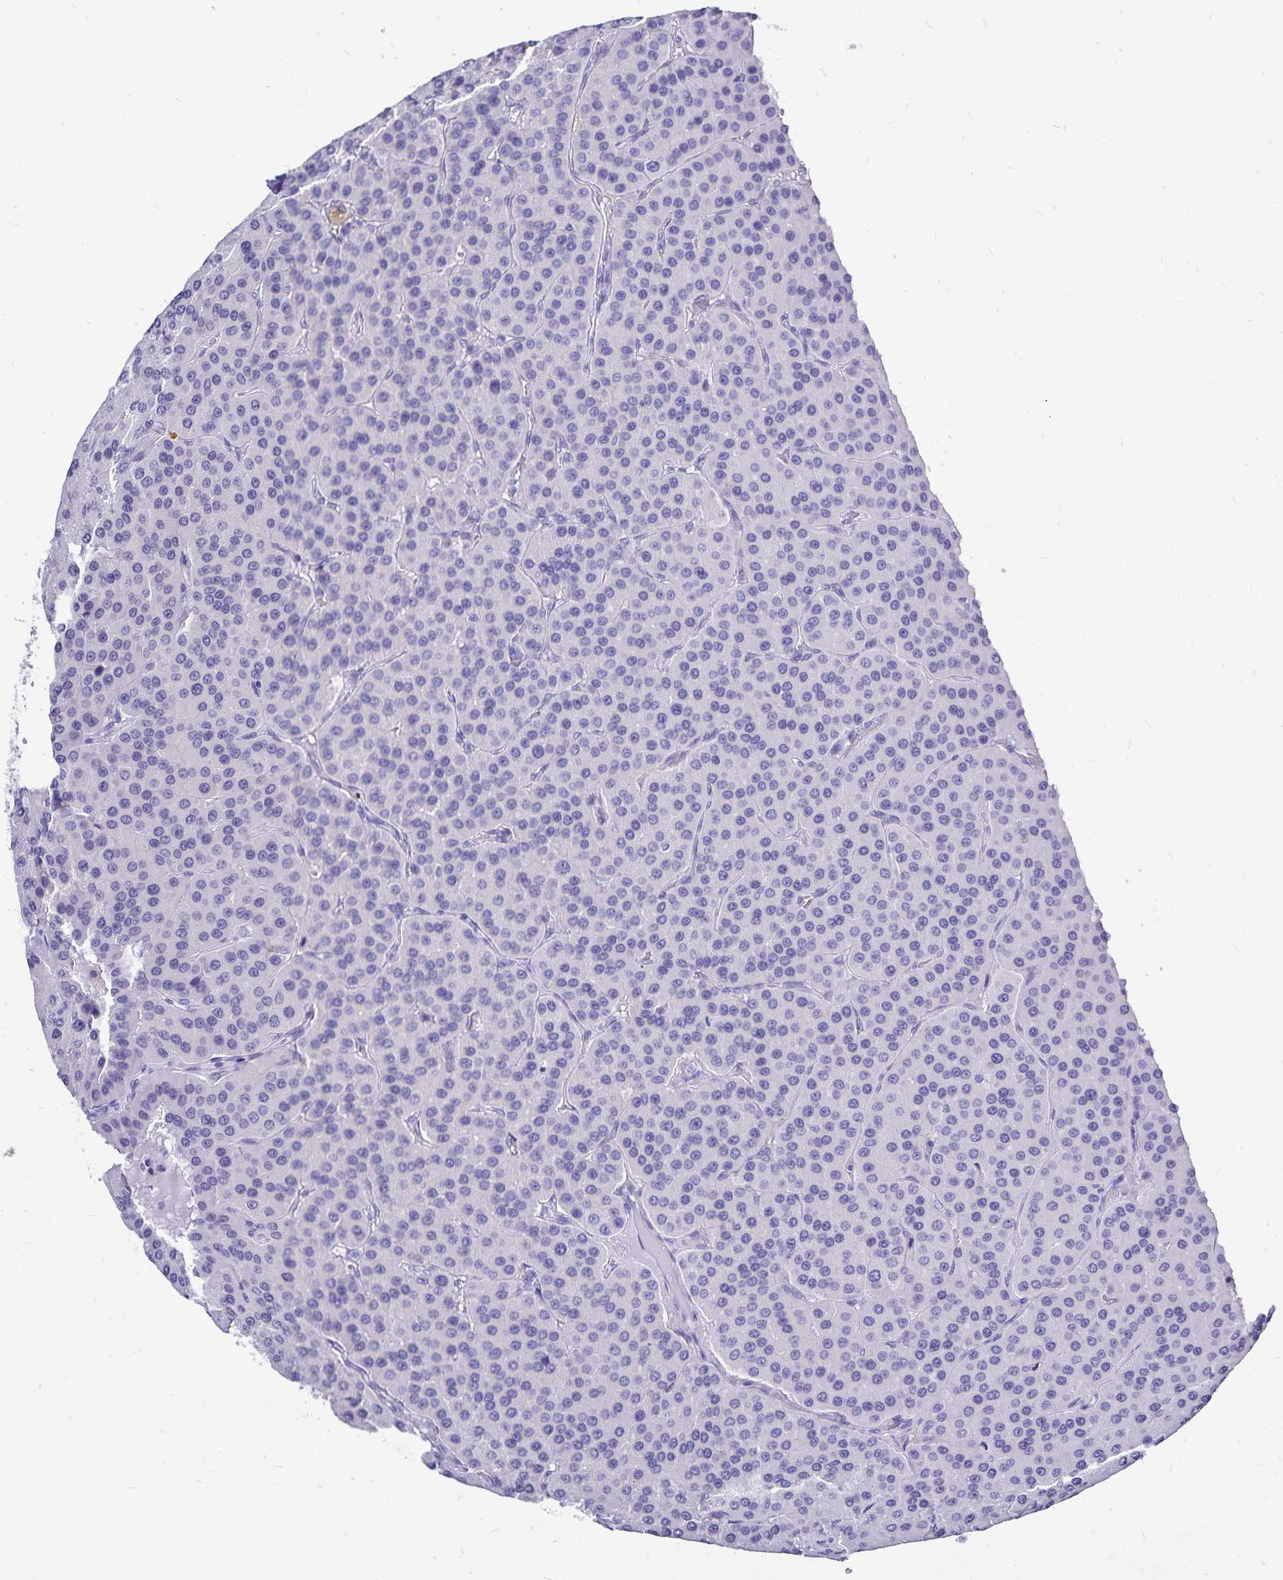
{"staining": {"intensity": "negative", "quantity": "none", "location": "none"}, "tissue": "parathyroid gland", "cell_type": "Glandular cells", "image_type": "normal", "snomed": [{"axis": "morphology", "description": "Normal tissue, NOS"}, {"axis": "morphology", "description": "Adenoma, NOS"}, {"axis": "topography", "description": "Parathyroid gland"}], "caption": "Immunohistochemistry (IHC) of unremarkable parathyroid gland reveals no expression in glandular cells.", "gene": "PLAC1", "patient": {"sex": "female", "age": 86}}